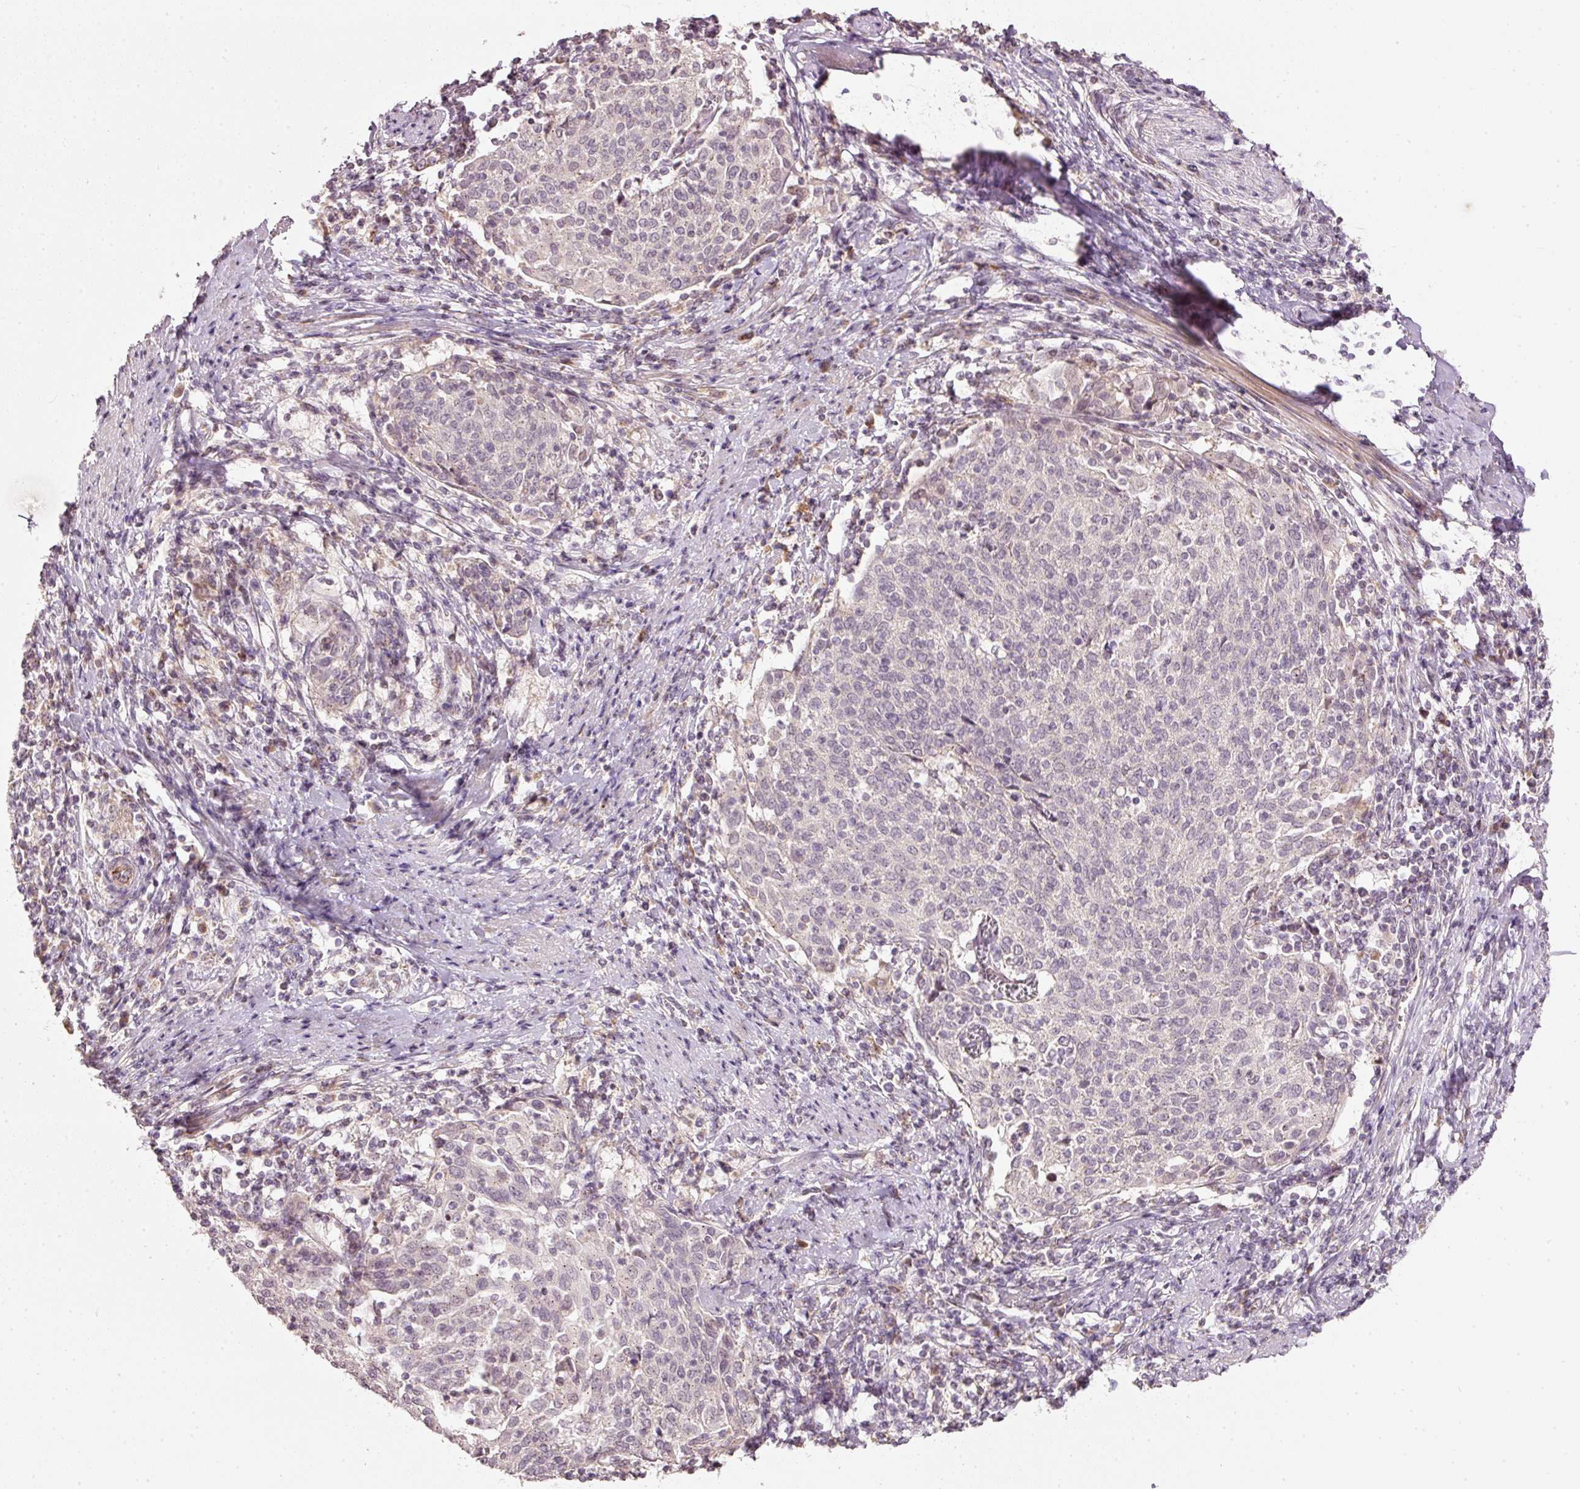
{"staining": {"intensity": "negative", "quantity": "none", "location": "none"}, "tissue": "cervical cancer", "cell_type": "Tumor cells", "image_type": "cancer", "snomed": [{"axis": "morphology", "description": "Squamous cell carcinoma, NOS"}, {"axis": "topography", "description": "Cervix"}], "caption": "This micrograph is of cervical cancer (squamous cell carcinoma) stained with IHC to label a protein in brown with the nuclei are counter-stained blue. There is no expression in tumor cells.", "gene": "TOB2", "patient": {"sex": "female", "age": 52}}